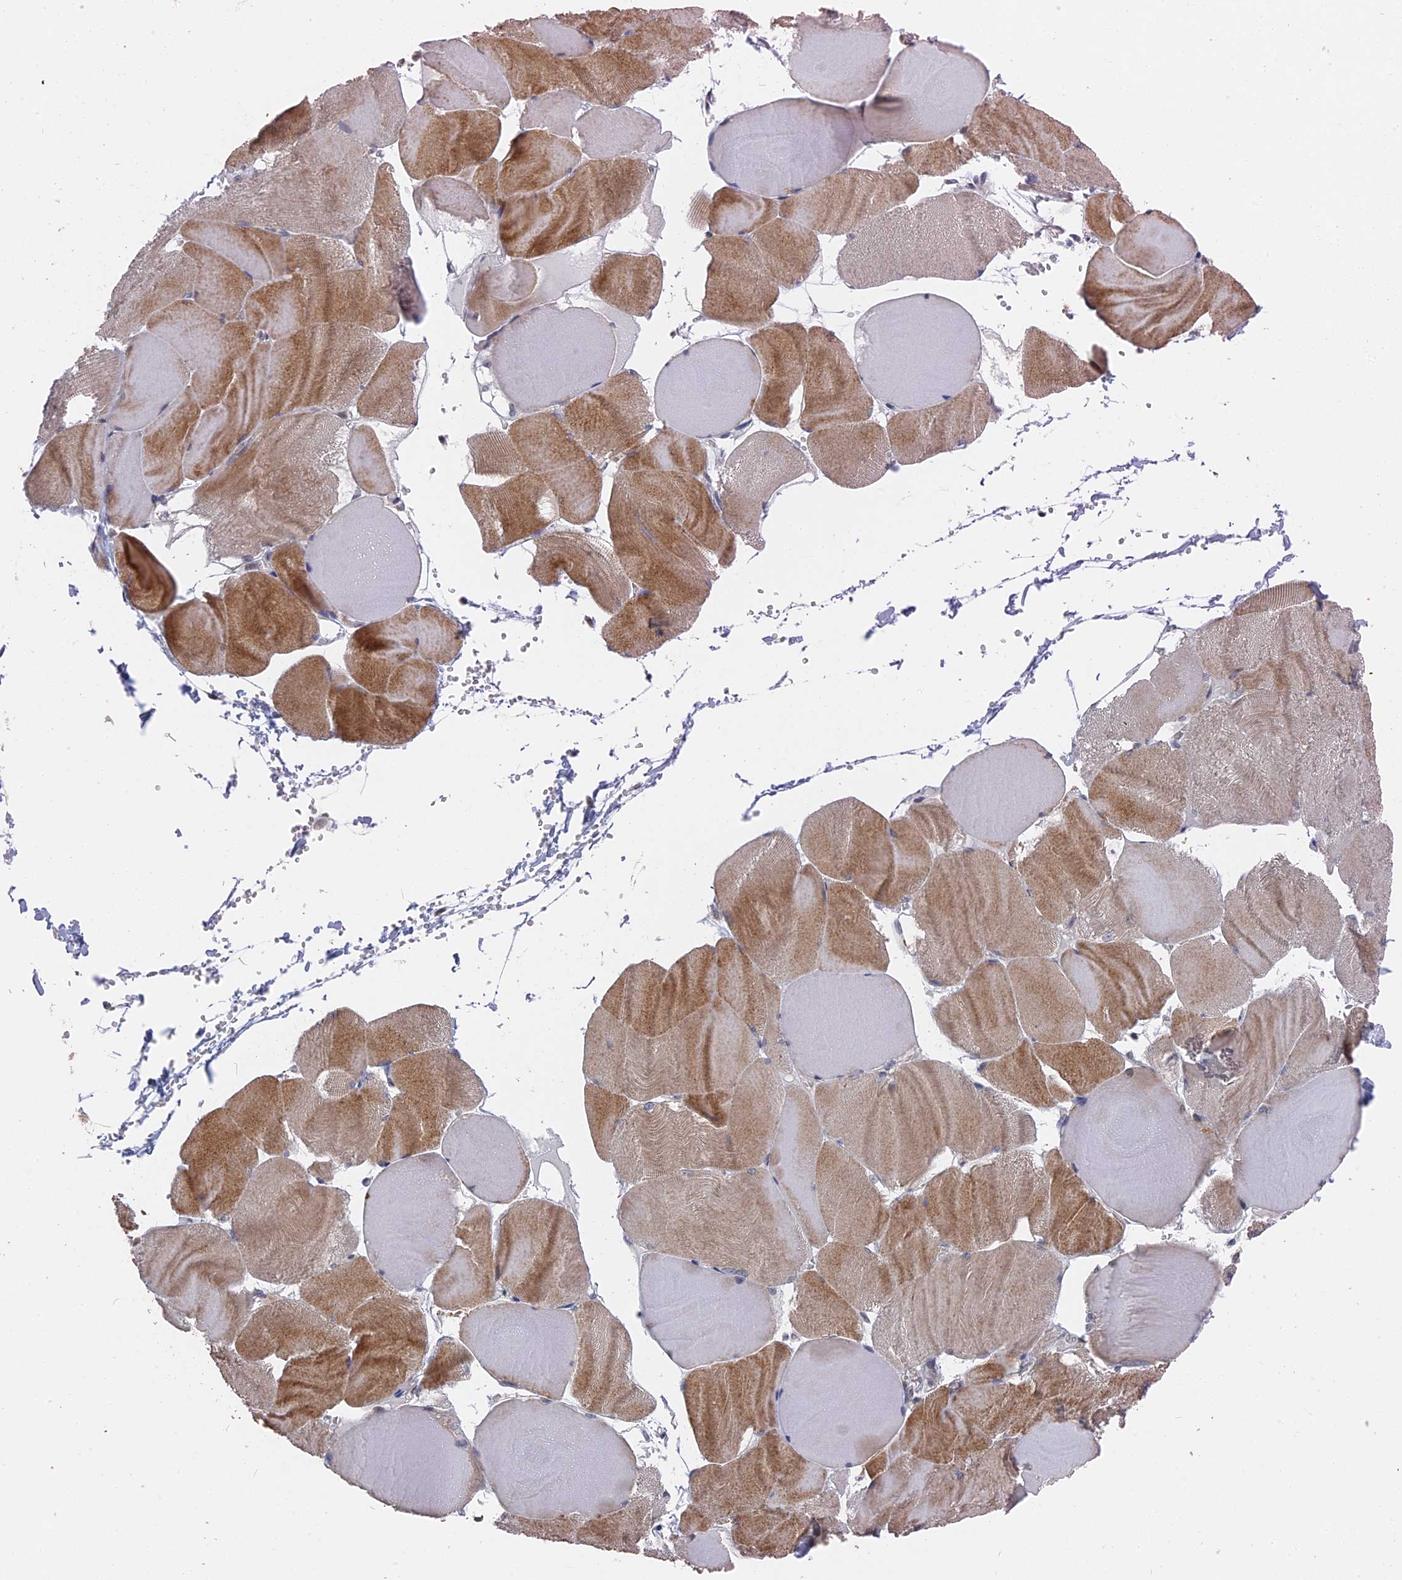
{"staining": {"intensity": "moderate", "quantity": ">75%", "location": "cytoplasmic/membranous"}, "tissue": "skeletal muscle", "cell_type": "Myocytes", "image_type": "normal", "snomed": [{"axis": "morphology", "description": "Normal tissue, NOS"}, {"axis": "morphology", "description": "Basal cell carcinoma"}, {"axis": "topography", "description": "Skeletal muscle"}], "caption": "Immunohistochemistry (IHC) of unremarkable human skeletal muscle exhibits medium levels of moderate cytoplasmic/membranous expression in approximately >75% of myocytes.", "gene": "MTRF1", "patient": {"sex": "female", "age": 64}}